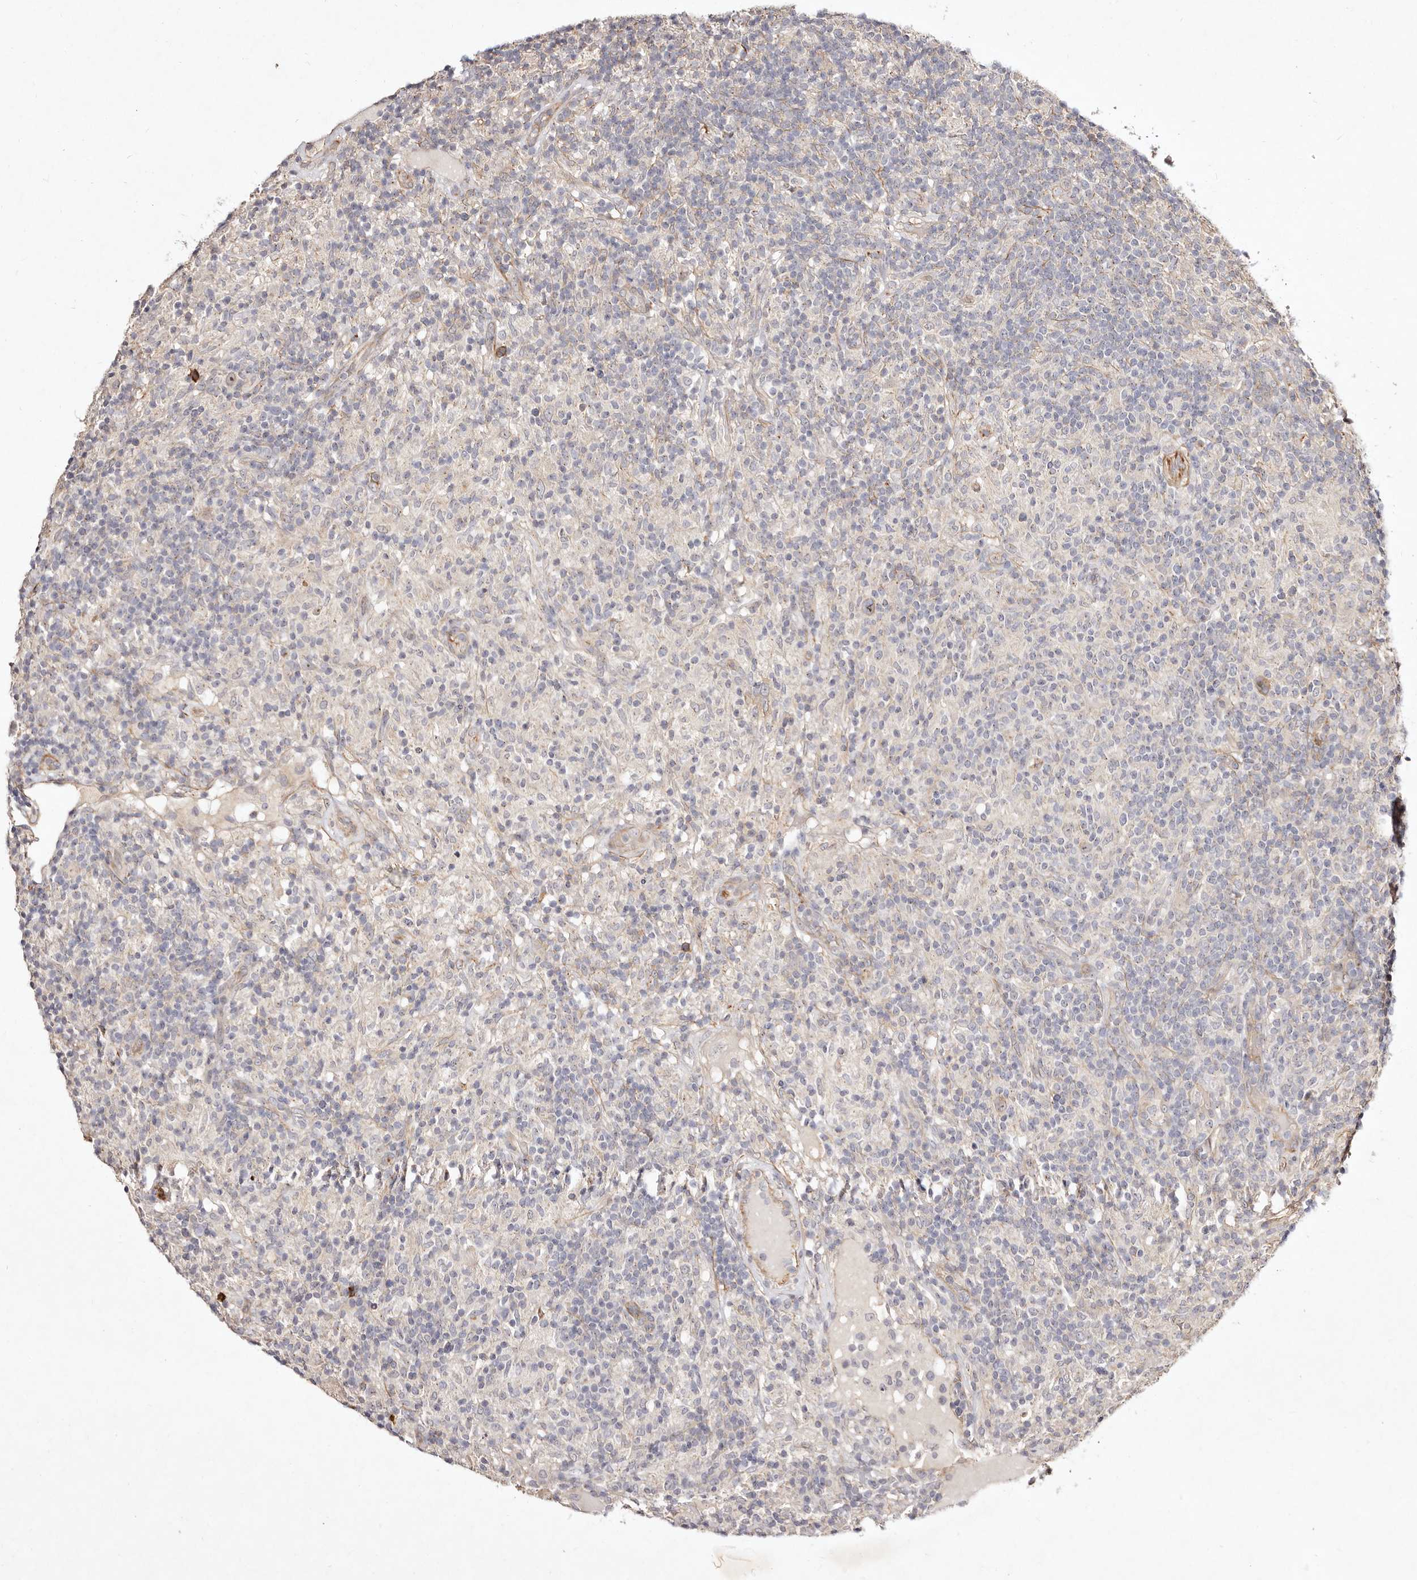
{"staining": {"intensity": "negative", "quantity": "none", "location": "none"}, "tissue": "lymphoma", "cell_type": "Tumor cells", "image_type": "cancer", "snomed": [{"axis": "morphology", "description": "Hodgkin's disease, NOS"}, {"axis": "topography", "description": "Lymph node"}], "caption": "Immunohistochemistry of human lymphoma displays no staining in tumor cells.", "gene": "MTMR11", "patient": {"sex": "male", "age": 70}}